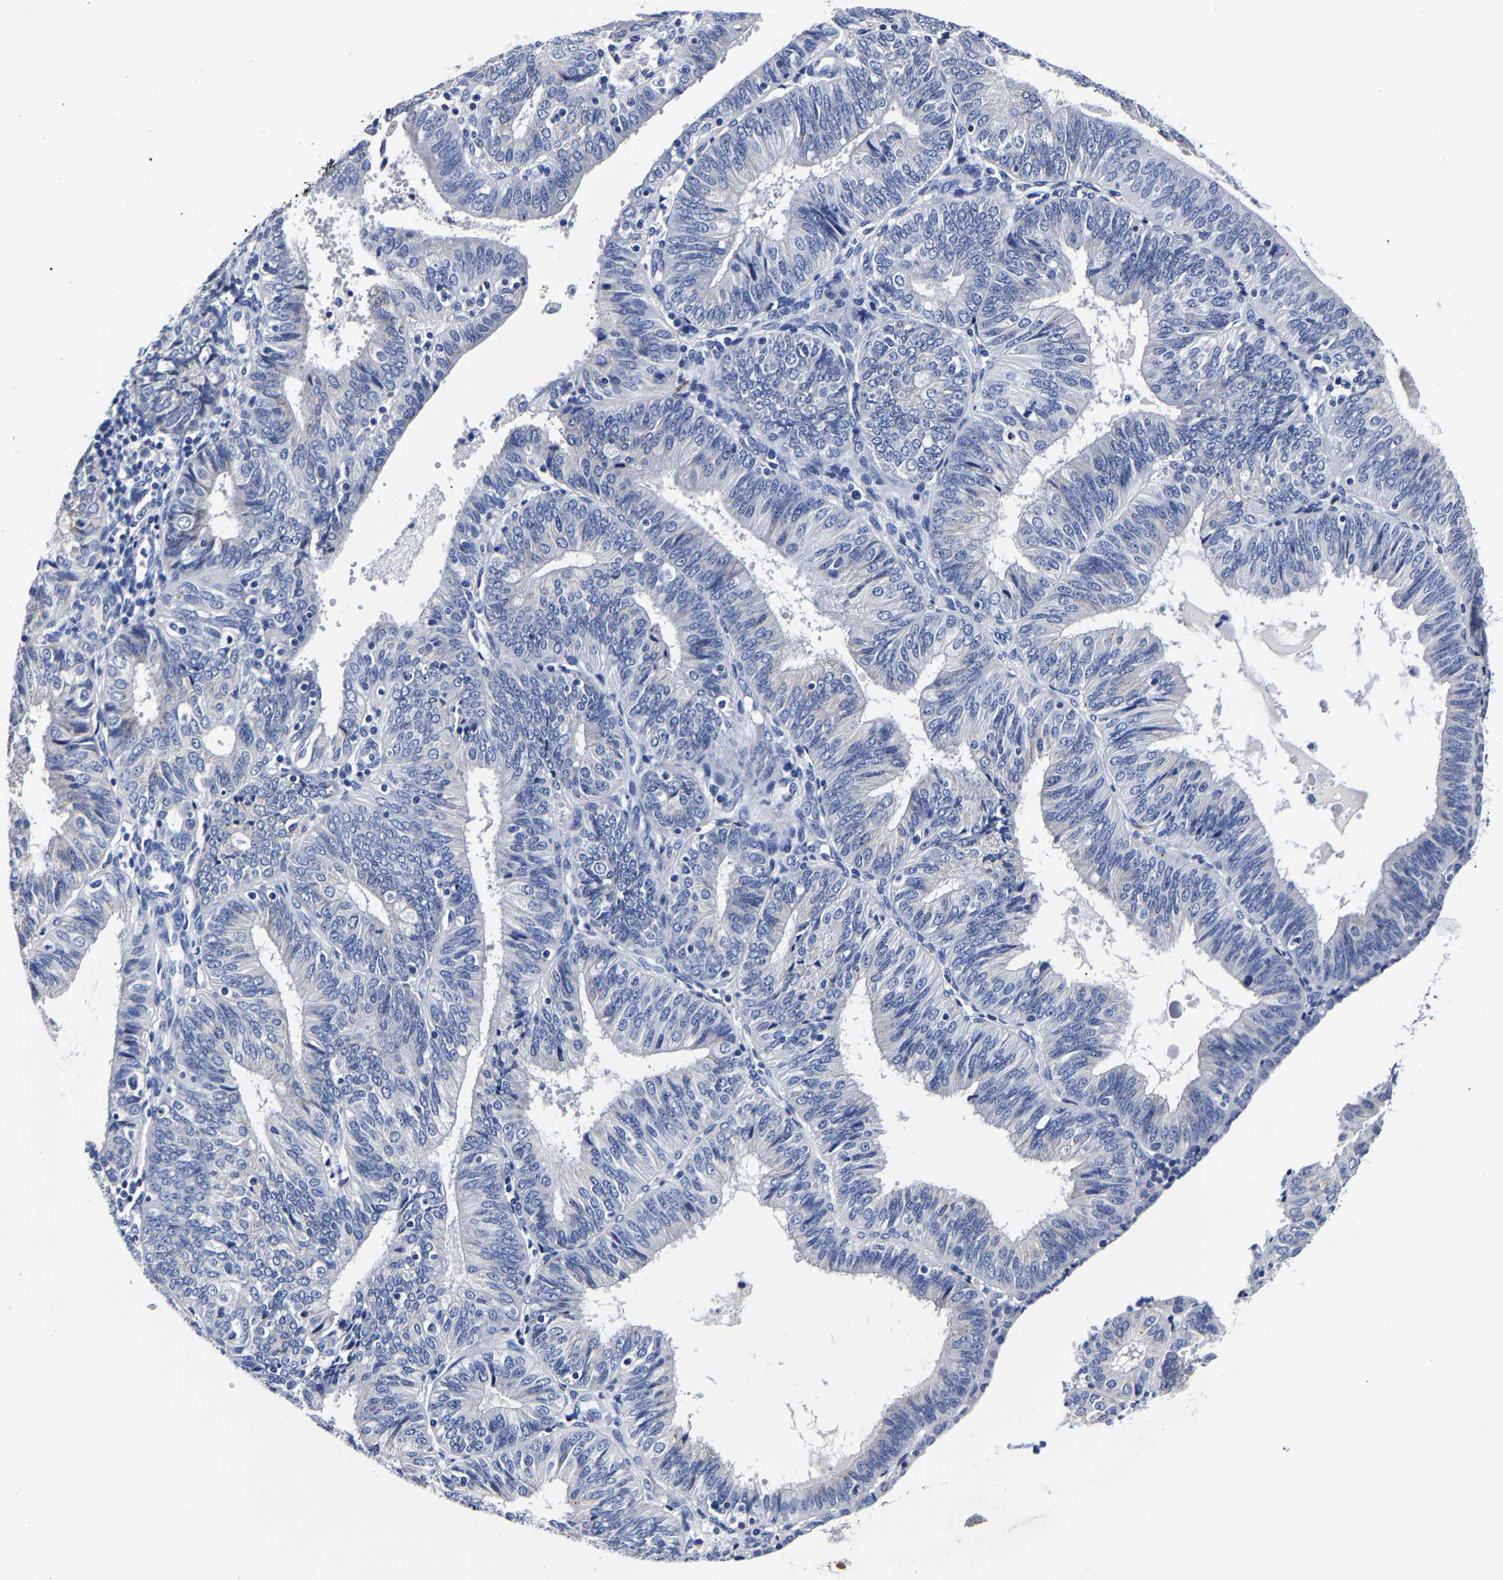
{"staining": {"intensity": "negative", "quantity": "none", "location": "none"}, "tissue": "endometrial cancer", "cell_type": "Tumor cells", "image_type": "cancer", "snomed": [{"axis": "morphology", "description": "Adenocarcinoma, NOS"}, {"axis": "topography", "description": "Endometrium"}], "caption": "A high-resolution histopathology image shows IHC staining of endometrial adenocarcinoma, which reveals no significant expression in tumor cells. (Immunohistochemistry (ihc), brightfield microscopy, high magnification).", "gene": "CPA2", "patient": {"sex": "female", "age": 58}}